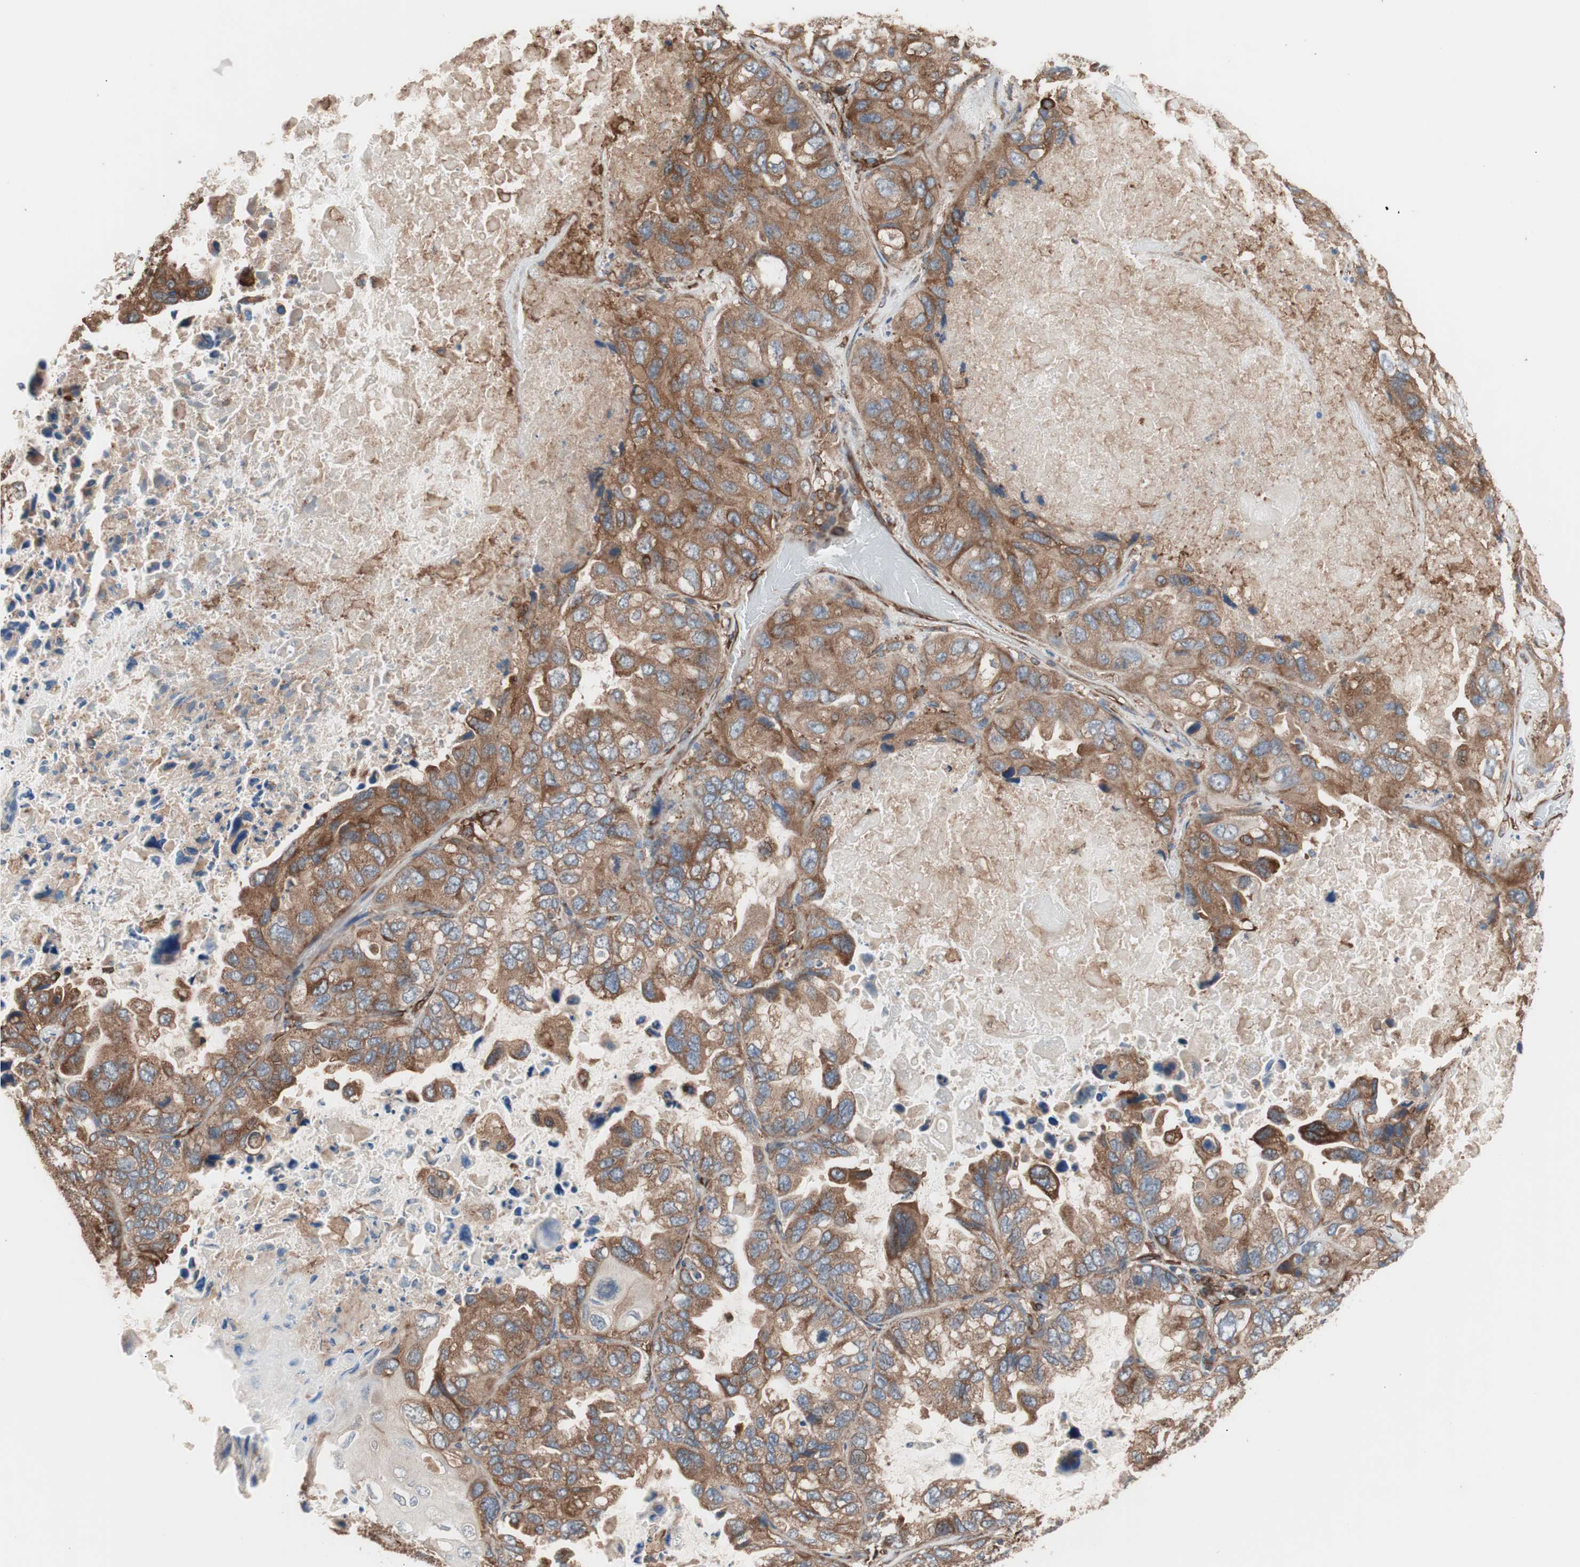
{"staining": {"intensity": "moderate", "quantity": ">75%", "location": "cytoplasmic/membranous"}, "tissue": "lung cancer", "cell_type": "Tumor cells", "image_type": "cancer", "snomed": [{"axis": "morphology", "description": "Squamous cell carcinoma, NOS"}, {"axis": "topography", "description": "Lung"}], "caption": "A histopathology image of squamous cell carcinoma (lung) stained for a protein exhibits moderate cytoplasmic/membranous brown staining in tumor cells. The staining is performed using DAB (3,3'-diaminobenzidine) brown chromogen to label protein expression. The nuclei are counter-stained blue using hematoxylin.", "gene": "GPSM2", "patient": {"sex": "female", "age": 73}}